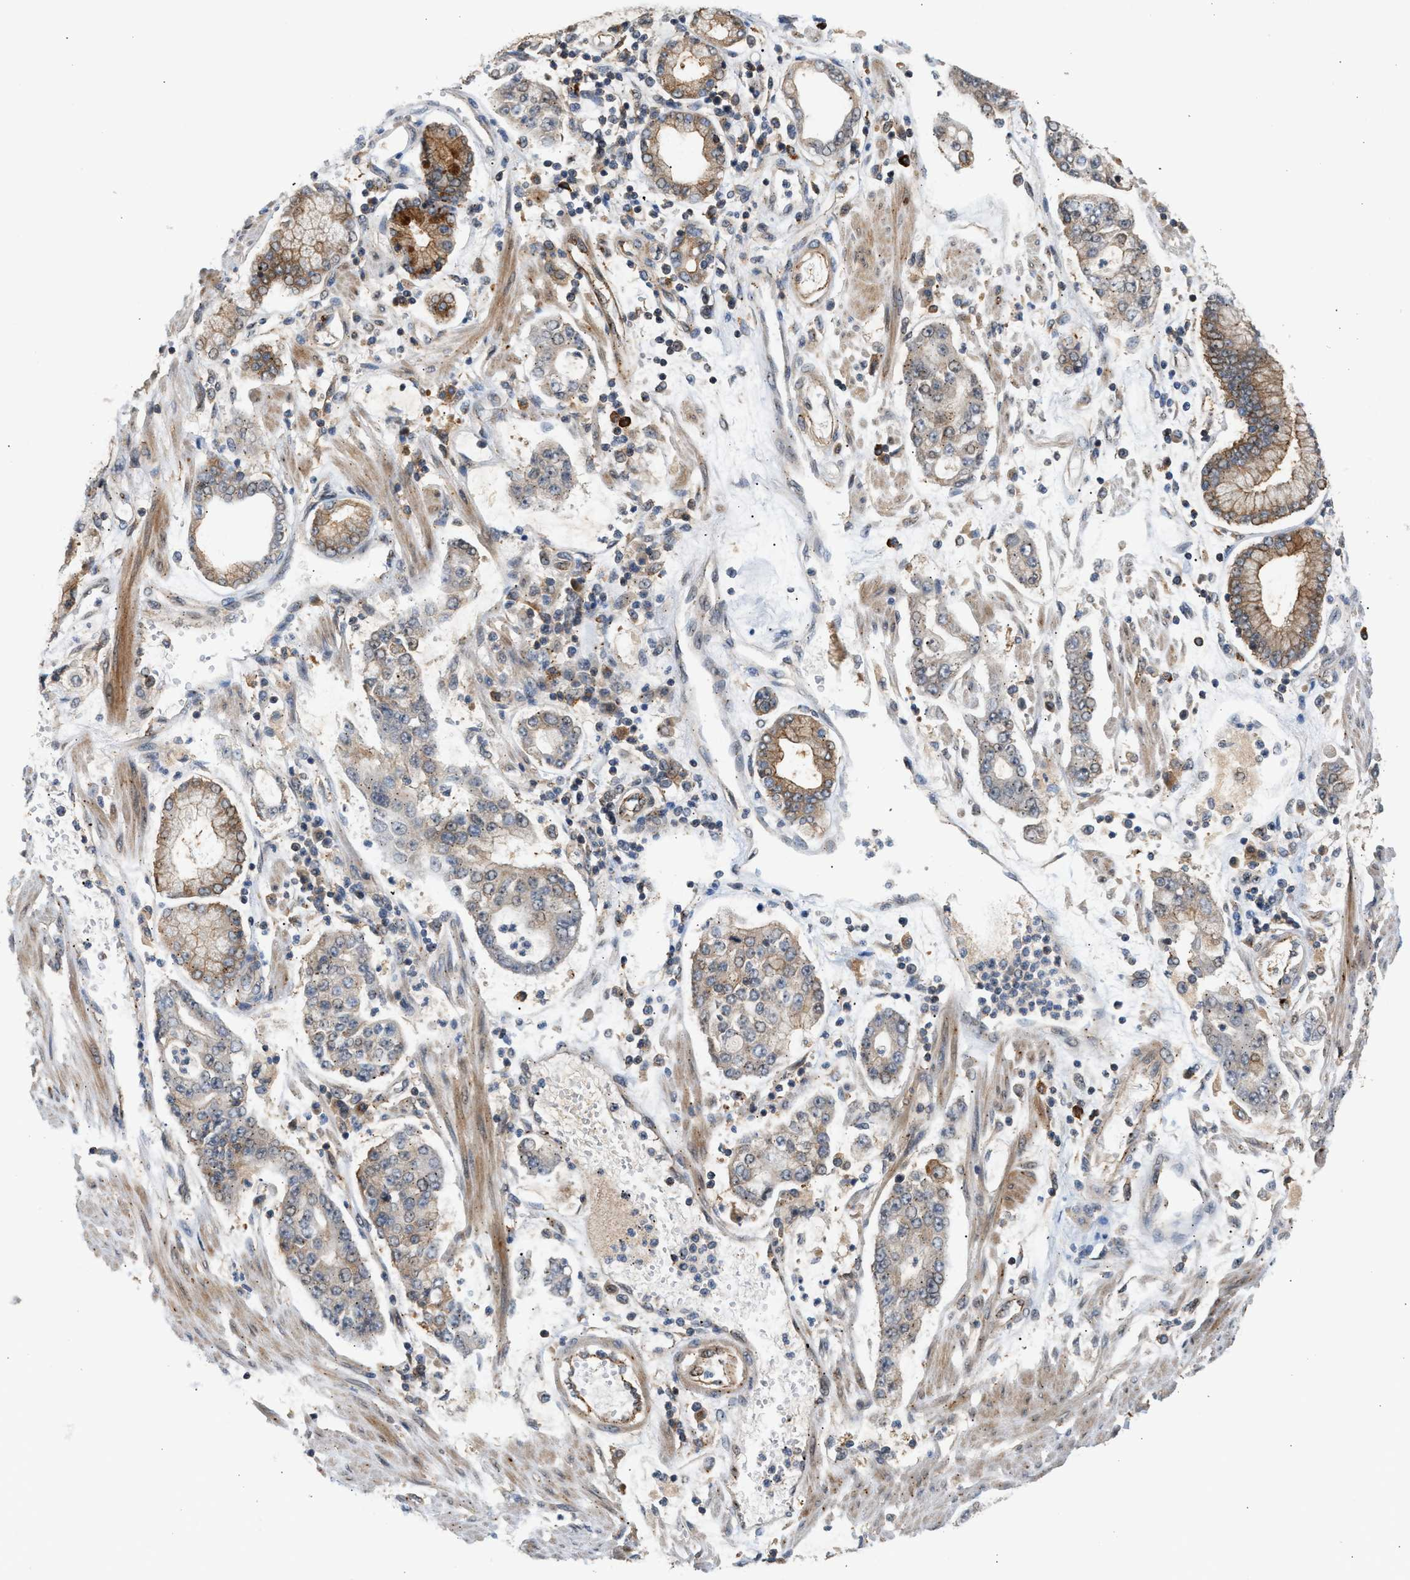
{"staining": {"intensity": "moderate", "quantity": "<25%", "location": "cytoplasmic/membranous"}, "tissue": "stomach cancer", "cell_type": "Tumor cells", "image_type": "cancer", "snomed": [{"axis": "morphology", "description": "Adenocarcinoma, NOS"}, {"axis": "topography", "description": "Stomach"}], "caption": "The photomicrograph reveals immunohistochemical staining of adenocarcinoma (stomach). There is moderate cytoplasmic/membranous expression is present in approximately <25% of tumor cells.", "gene": "MAP2K5", "patient": {"sex": "male", "age": 76}}